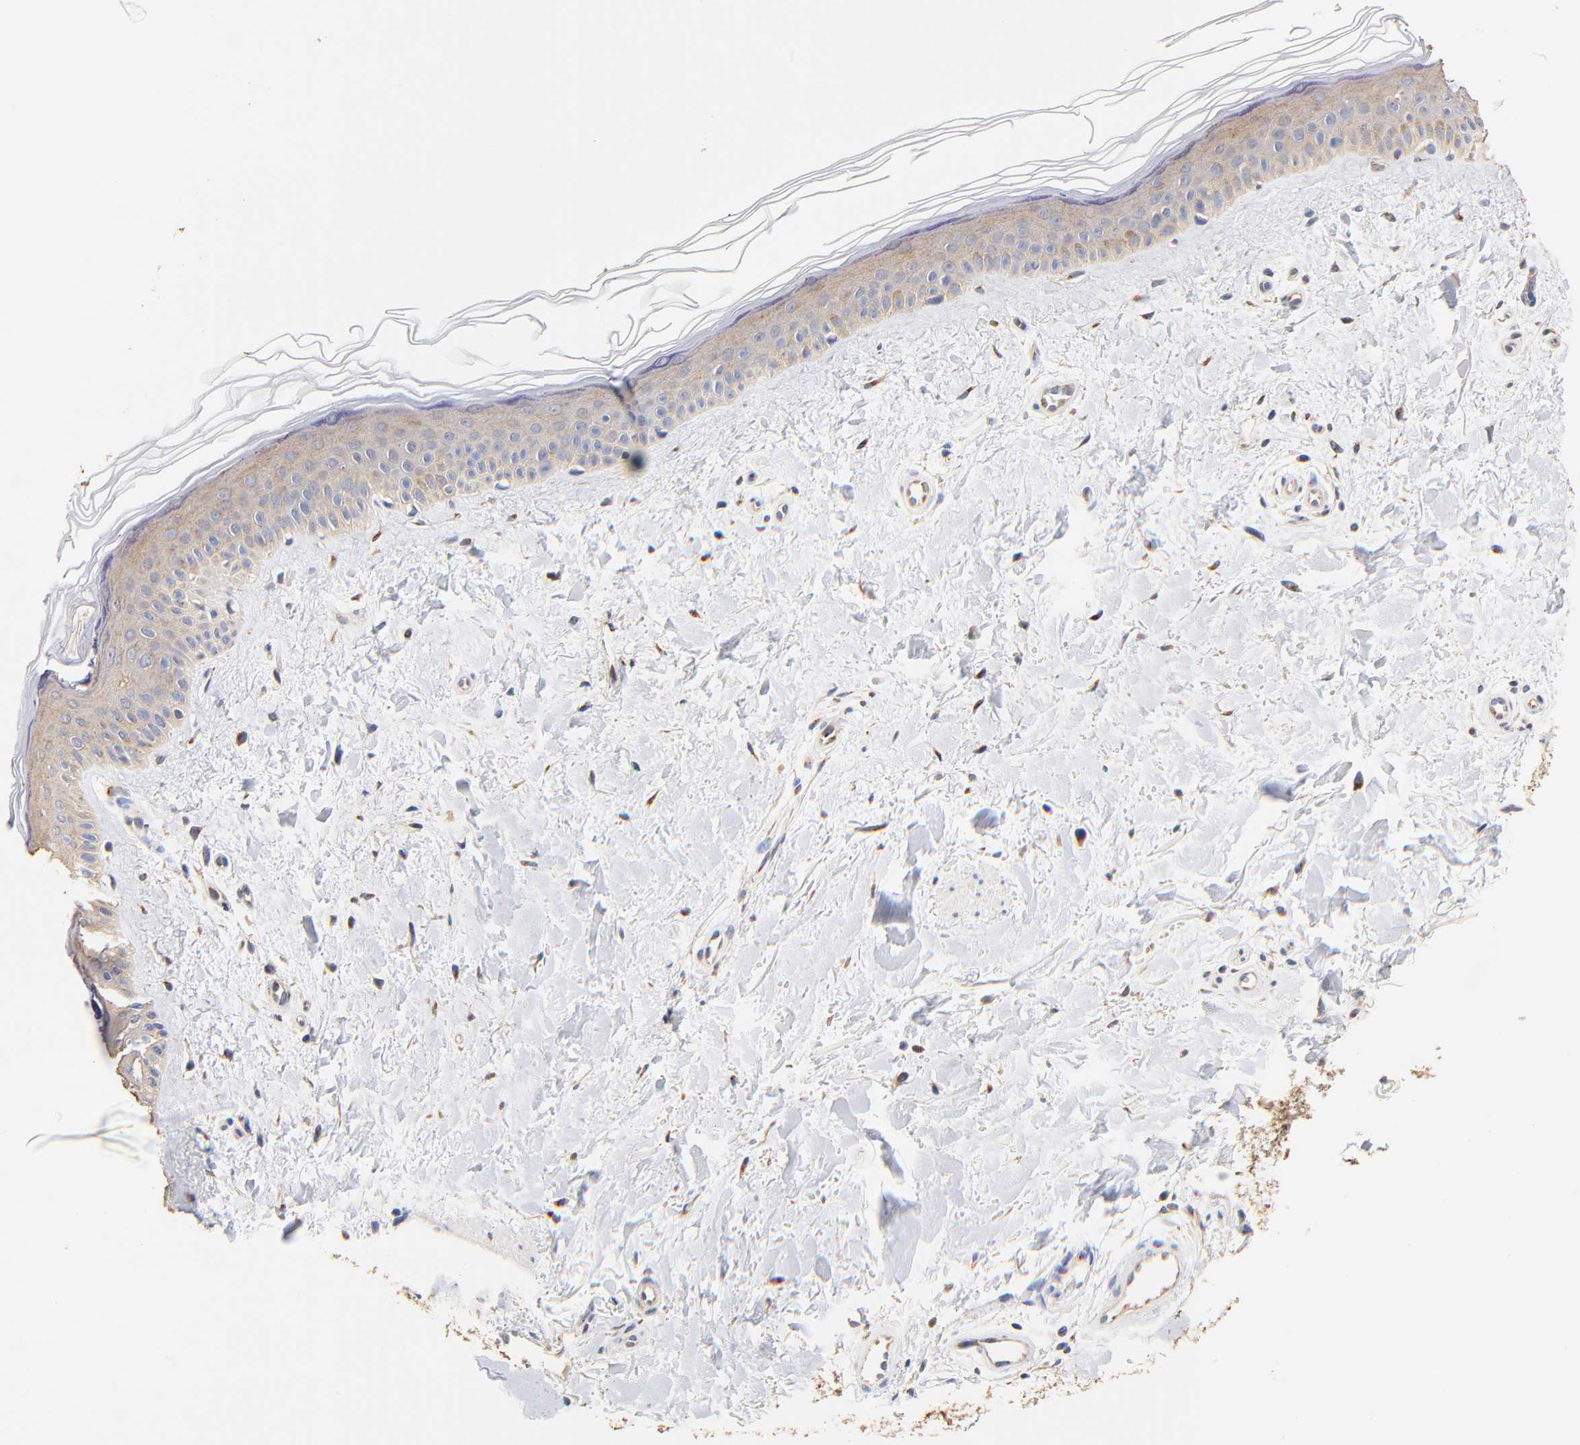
{"staining": {"intensity": "moderate", "quantity": ">75%", "location": "cytoplasmic/membranous"}, "tissue": "skin", "cell_type": "Fibroblasts", "image_type": "normal", "snomed": [{"axis": "morphology", "description": "Normal tissue, NOS"}, {"axis": "topography", "description": "Skin"}], "caption": "Skin stained with a brown dye reveals moderate cytoplasmic/membranous positive positivity in about >75% of fibroblasts.", "gene": "FMNL3", "patient": {"sex": "female", "age": 19}}